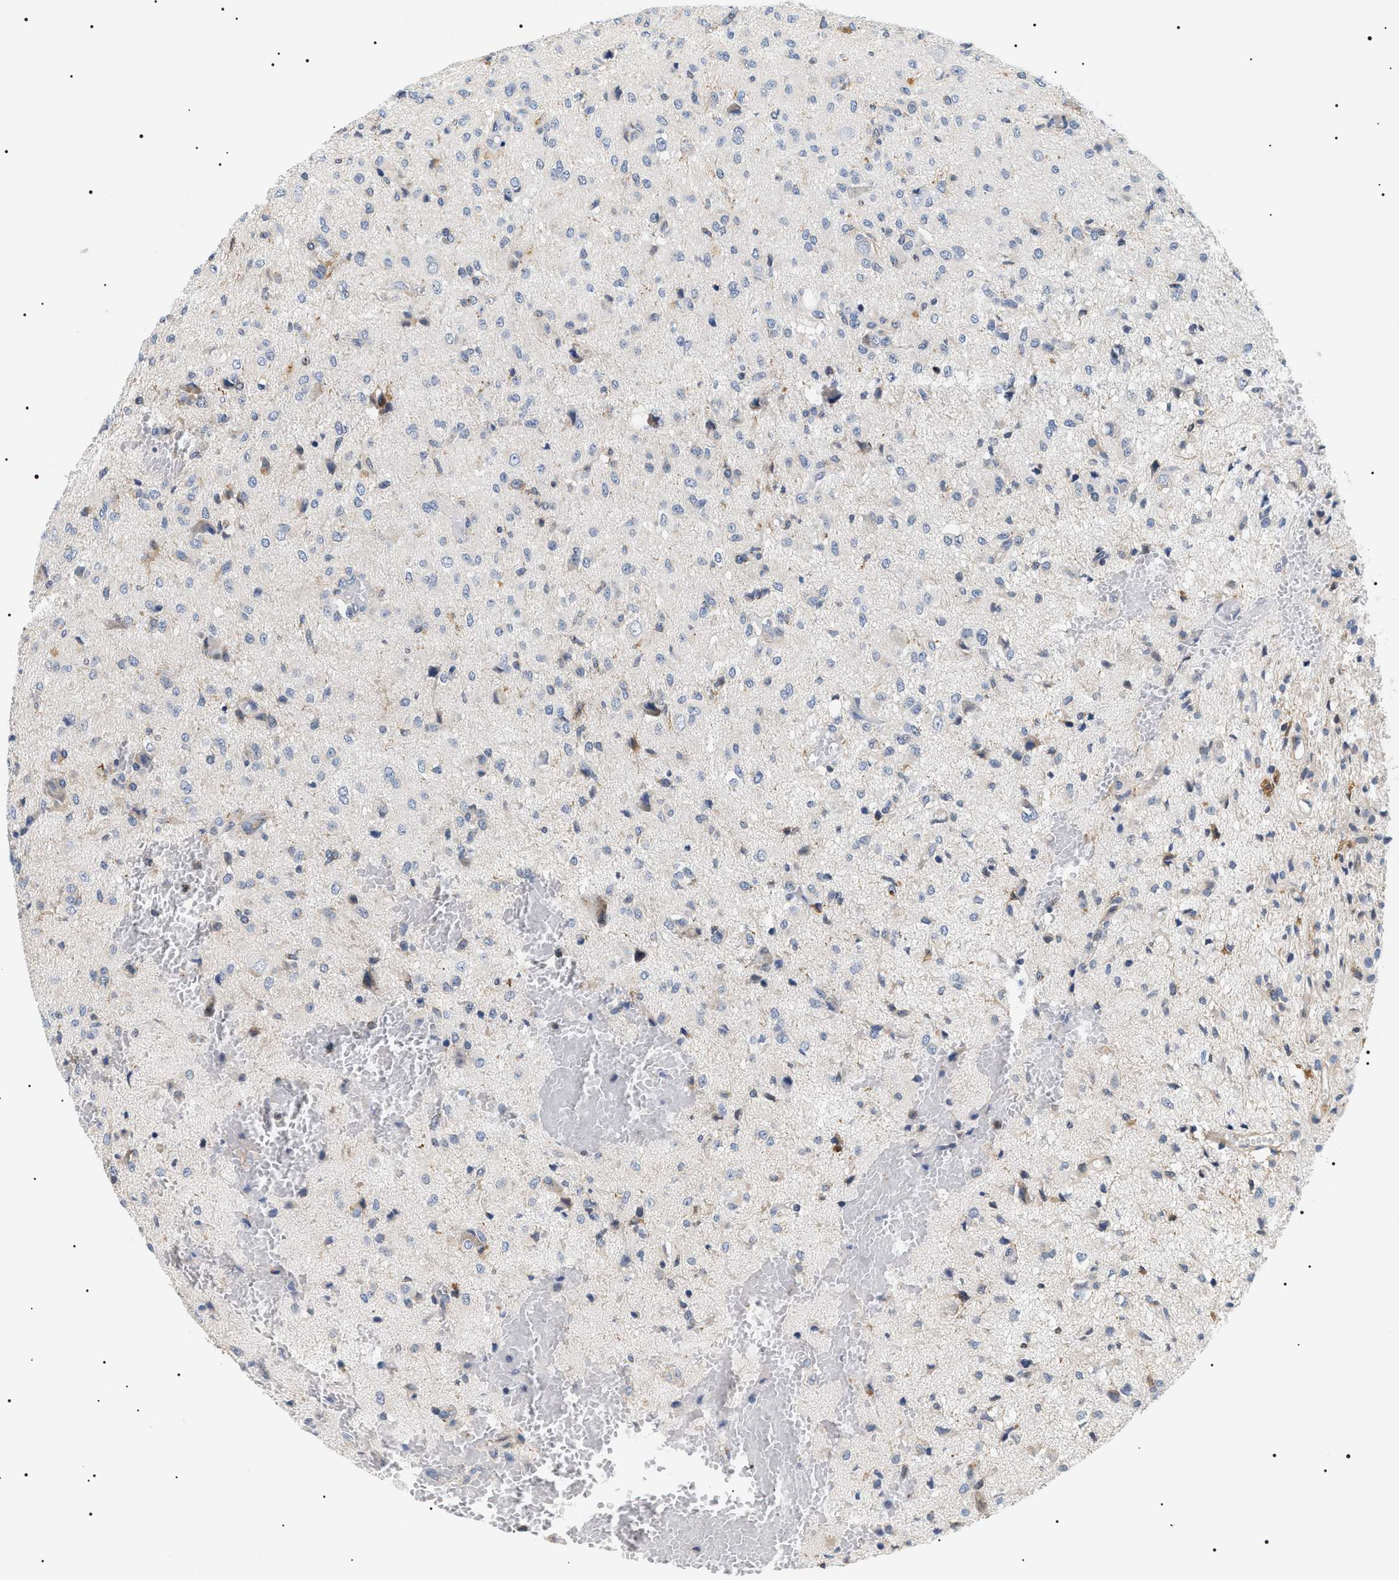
{"staining": {"intensity": "negative", "quantity": "none", "location": "none"}, "tissue": "glioma", "cell_type": "Tumor cells", "image_type": "cancer", "snomed": [{"axis": "morphology", "description": "Glioma, malignant, High grade"}, {"axis": "topography", "description": "Brain"}], "caption": "Human high-grade glioma (malignant) stained for a protein using immunohistochemistry (IHC) displays no expression in tumor cells.", "gene": "HSD17B11", "patient": {"sex": "female", "age": 59}}